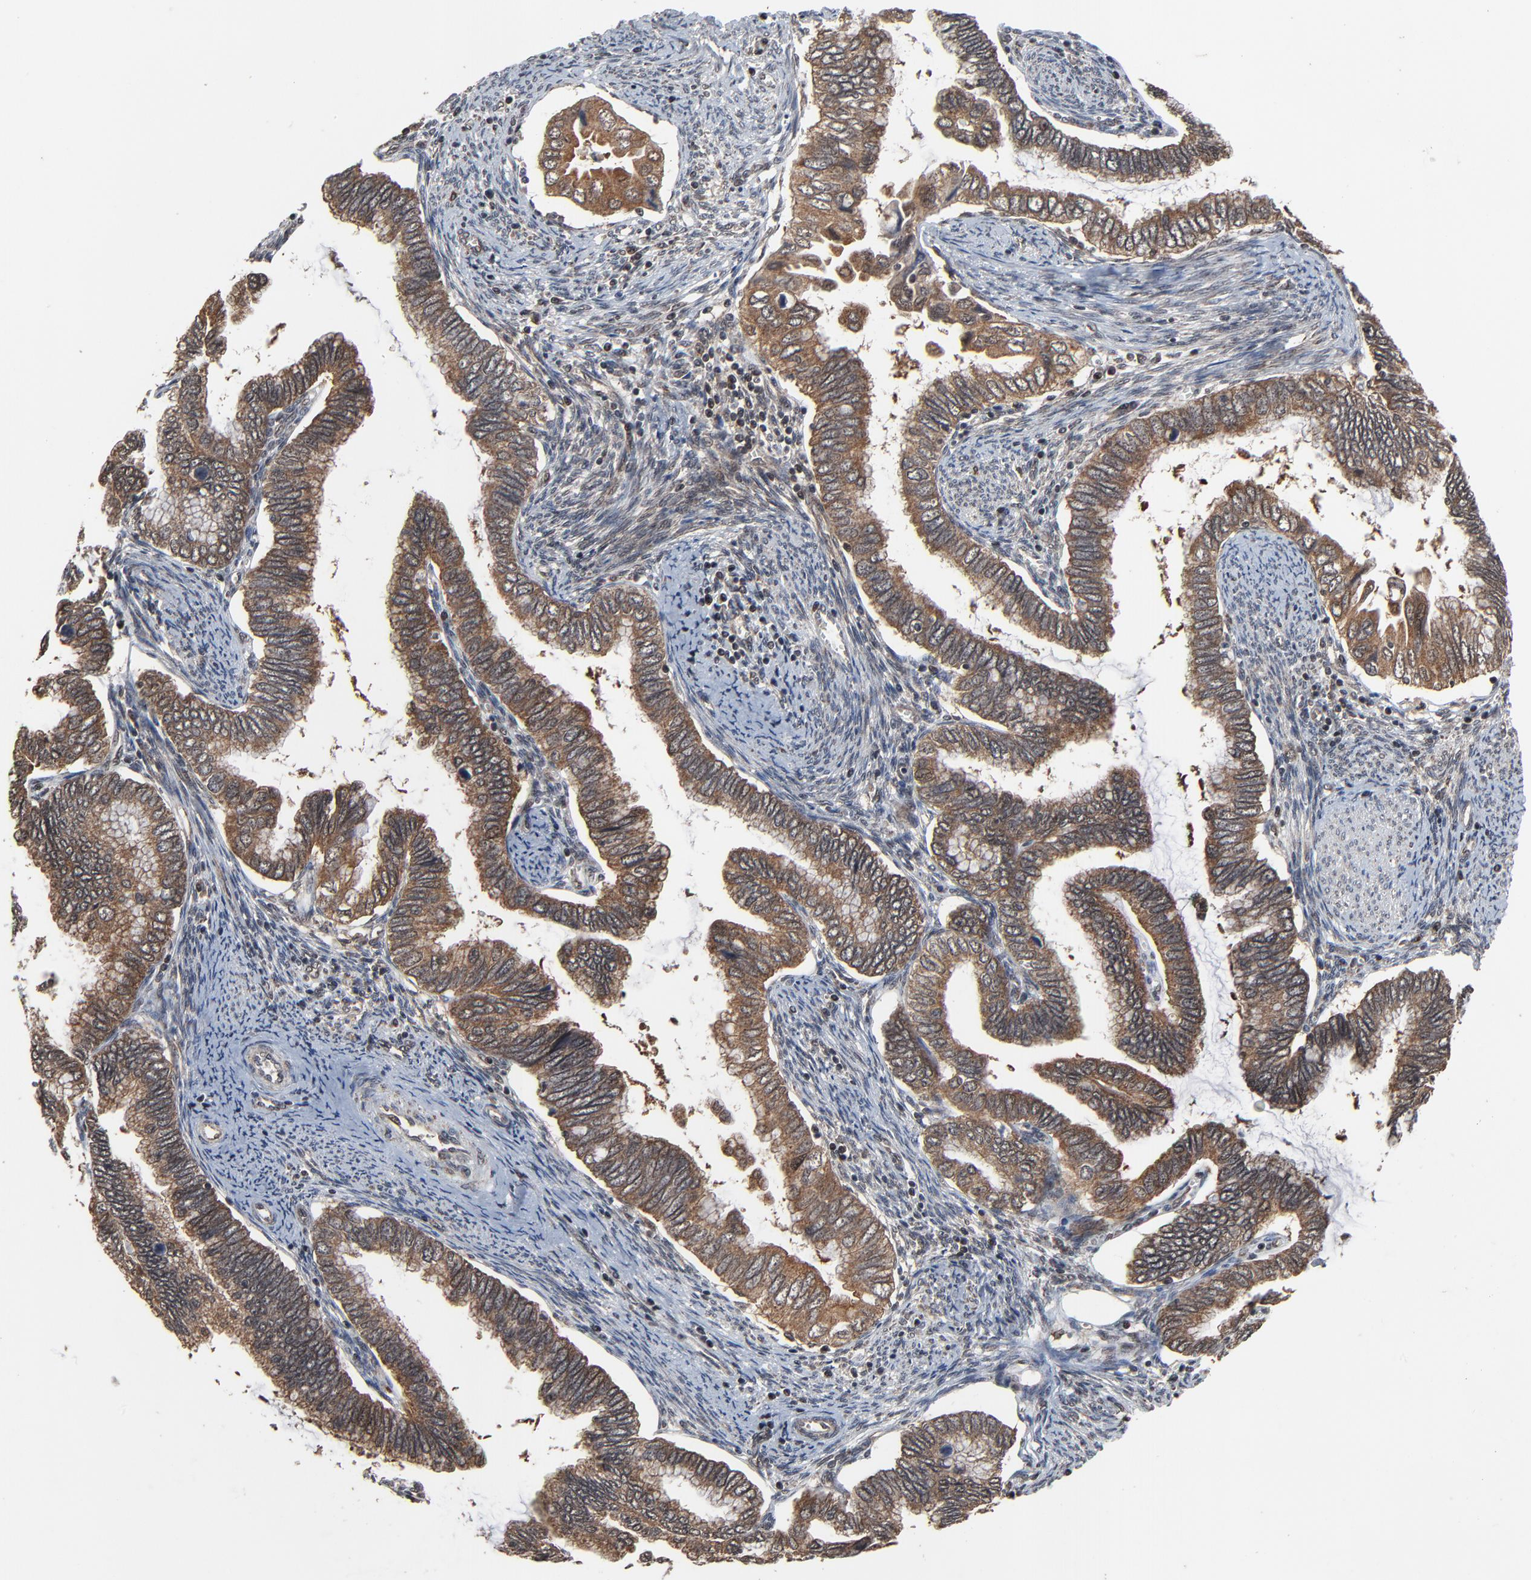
{"staining": {"intensity": "weak", "quantity": ">75%", "location": "cytoplasmic/membranous"}, "tissue": "cervical cancer", "cell_type": "Tumor cells", "image_type": "cancer", "snomed": [{"axis": "morphology", "description": "Adenocarcinoma, NOS"}, {"axis": "topography", "description": "Cervix"}], "caption": "Immunohistochemistry histopathology image of human adenocarcinoma (cervical) stained for a protein (brown), which exhibits low levels of weak cytoplasmic/membranous positivity in approximately >75% of tumor cells.", "gene": "RHOJ", "patient": {"sex": "female", "age": 49}}